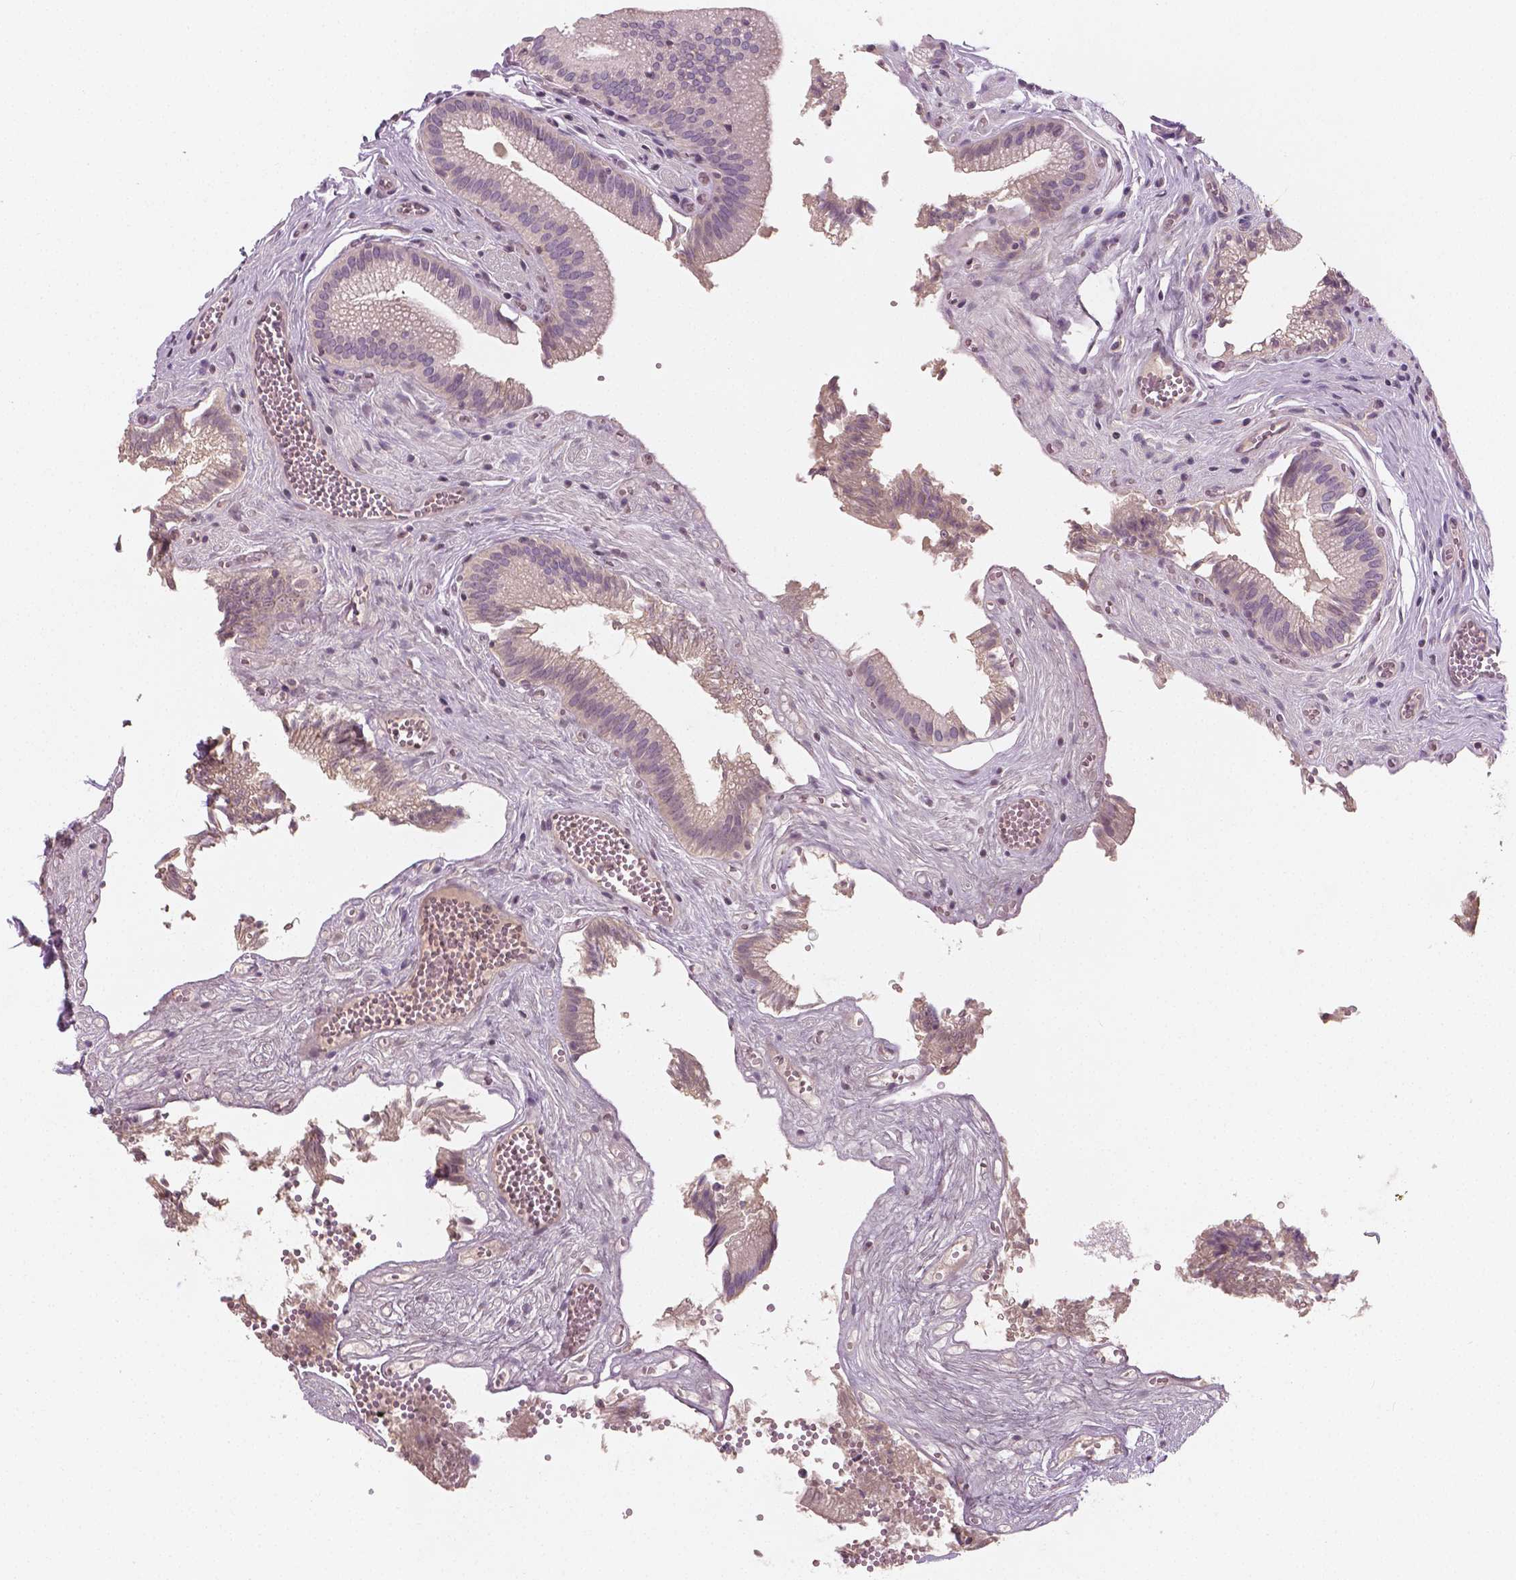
{"staining": {"intensity": "negative", "quantity": "none", "location": "none"}, "tissue": "gallbladder", "cell_type": "Glandular cells", "image_type": "normal", "snomed": [{"axis": "morphology", "description": "Normal tissue, NOS"}, {"axis": "topography", "description": "Gallbladder"}, {"axis": "topography", "description": "Peripheral nerve tissue"}], "caption": "DAB (3,3'-diaminobenzidine) immunohistochemical staining of benign gallbladder exhibits no significant staining in glandular cells.", "gene": "LSM14B", "patient": {"sex": "male", "age": 17}}